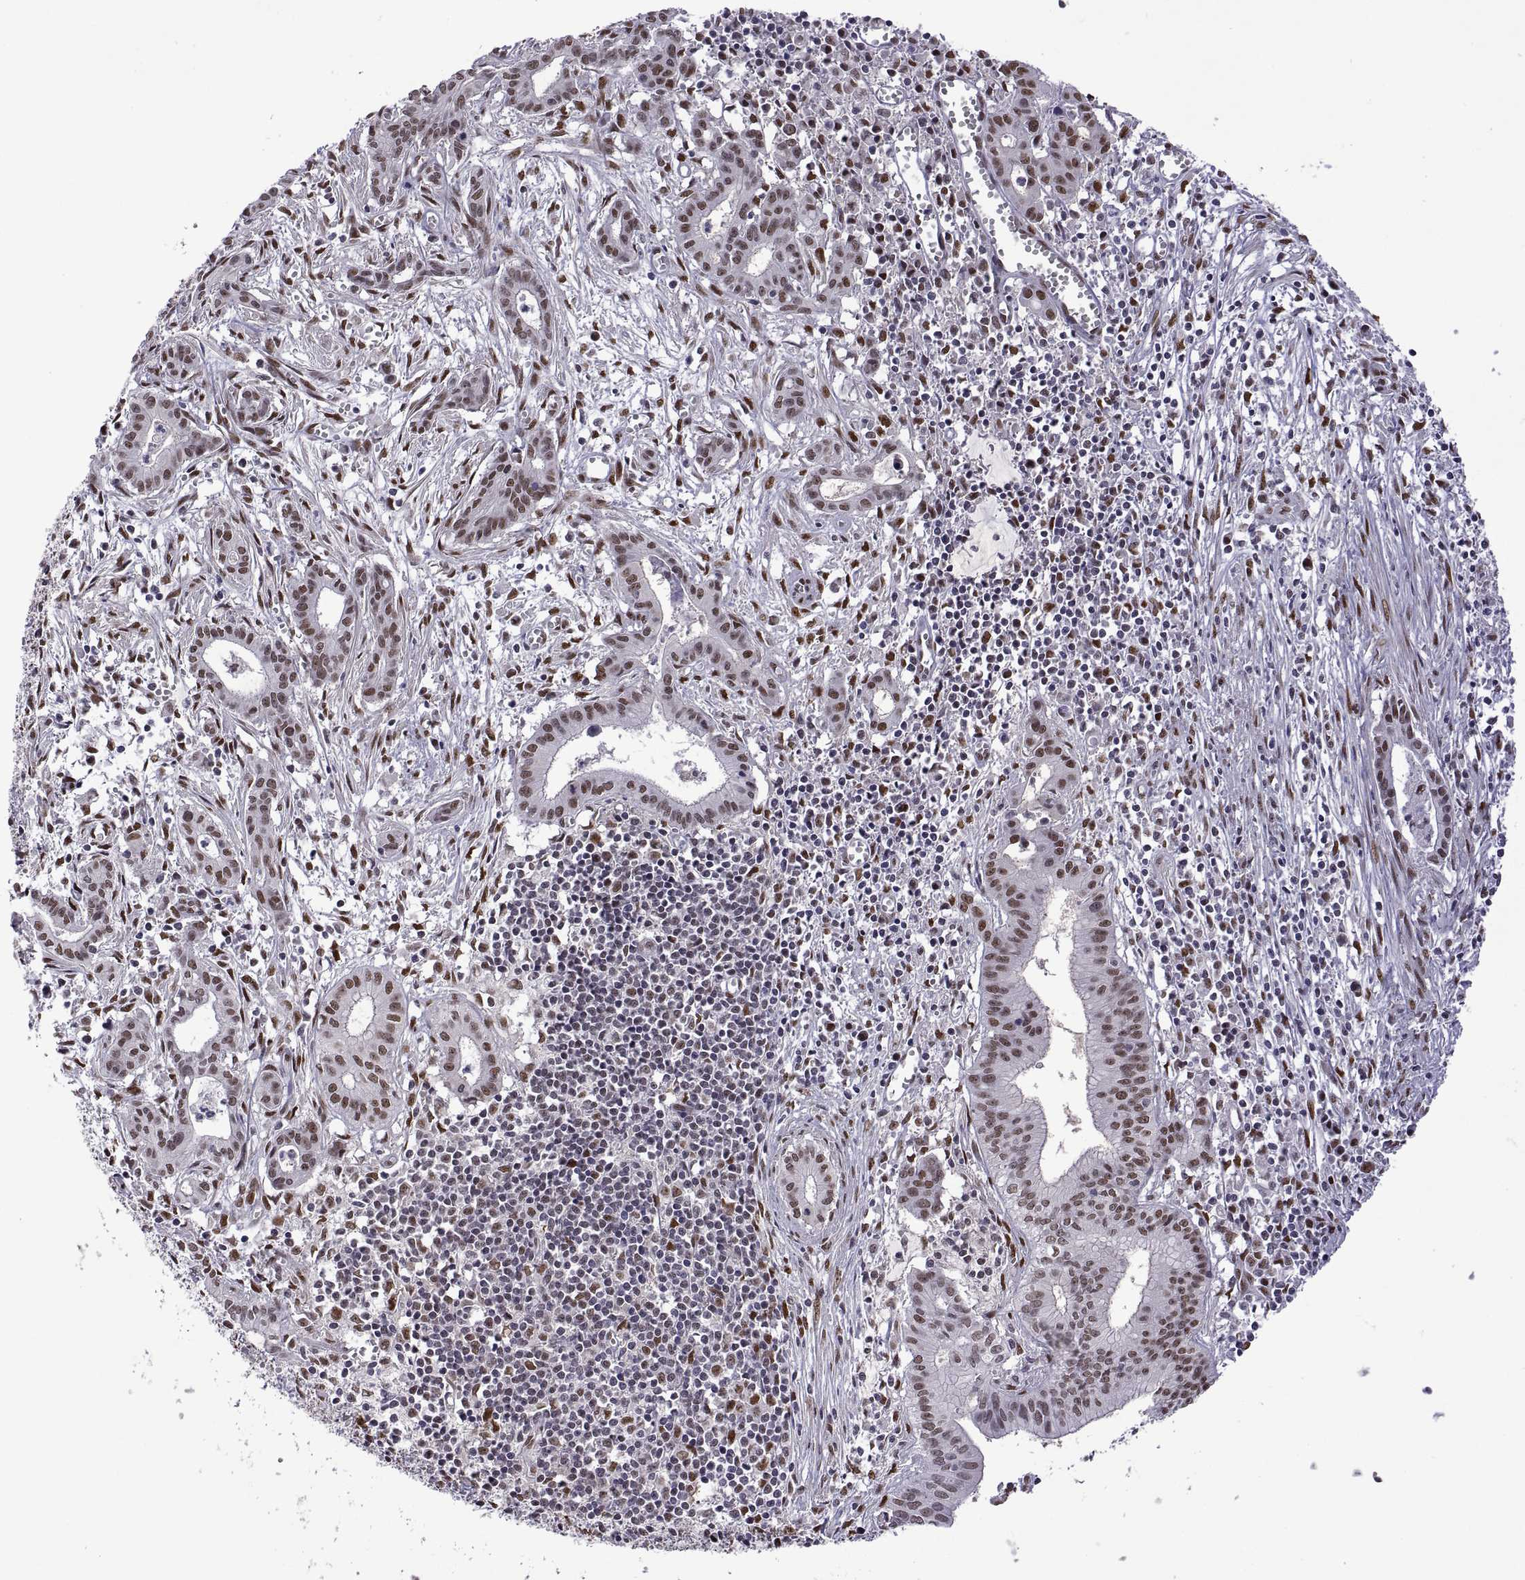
{"staining": {"intensity": "moderate", "quantity": ">75%", "location": "nuclear"}, "tissue": "pancreatic cancer", "cell_type": "Tumor cells", "image_type": "cancer", "snomed": [{"axis": "morphology", "description": "Adenocarcinoma, NOS"}, {"axis": "topography", "description": "Pancreas"}], "caption": "This micrograph reveals pancreatic adenocarcinoma stained with IHC to label a protein in brown. The nuclear of tumor cells show moderate positivity for the protein. Nuclei are counter-stained blue.", "gene": "NR4A1", "patient": {"sex": "male", "age": 48}}